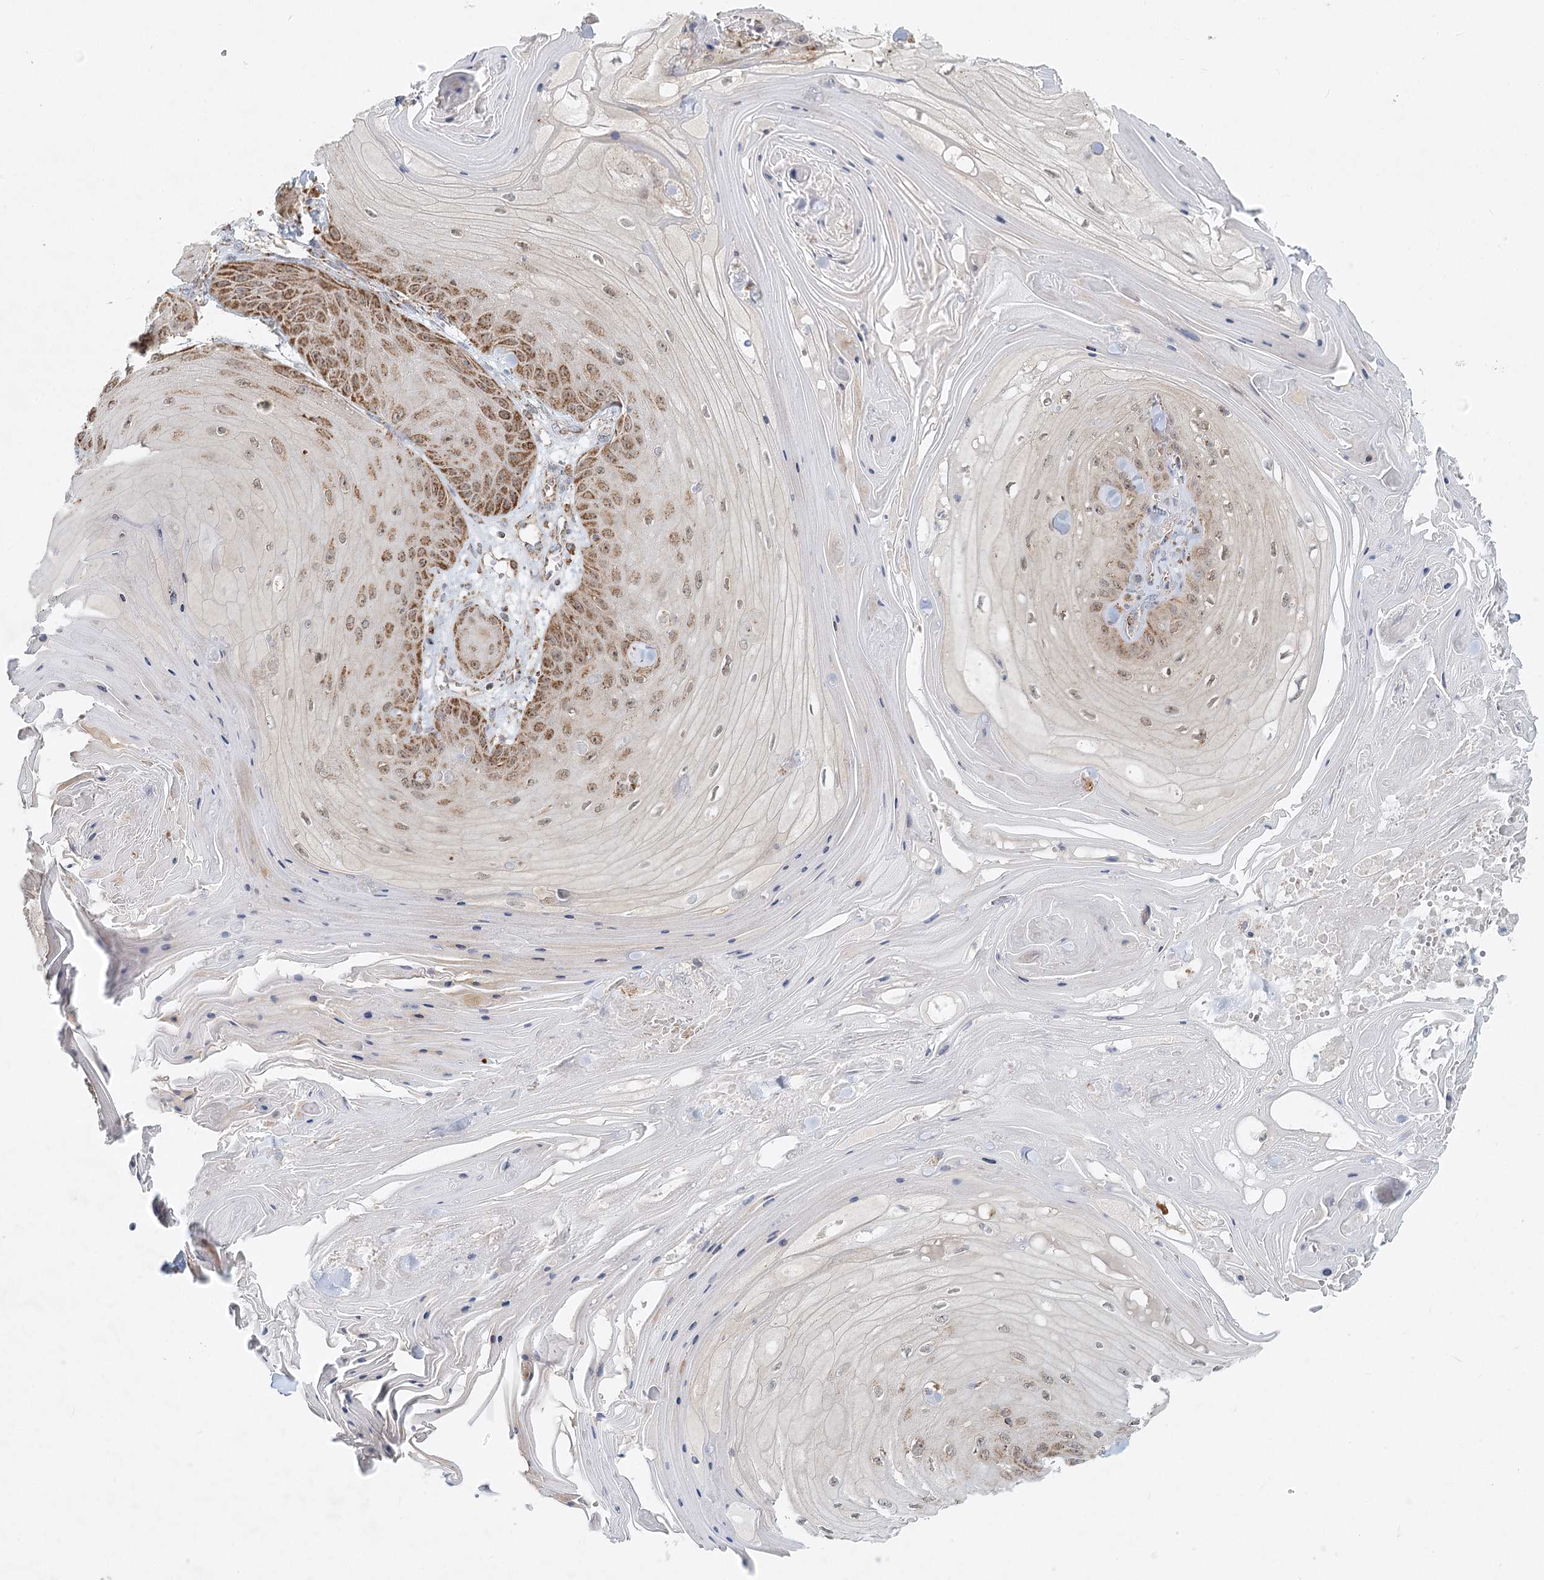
{"staining": {"intensity": "moderate", "quantity": "<25%", "location": "cytoplasmic/membranous"}, "tissue": "skin cancer", "cell_type": "Tumor cells", "image_type": "cancer", "snomed": [{"axis": "morphology", "description": "Squamous cell carcinoma, NOS"}, {"axis": "topography", "description": "Skin"}], "caption": "Protein expression analysis of human skin squamous cell carcinoma reveals moderate cytoplasmic/membranous expression in approximately <25% of tumor cells.", "gene": "TAS1R1", "patient": {"sex": "male", "age": 74}}